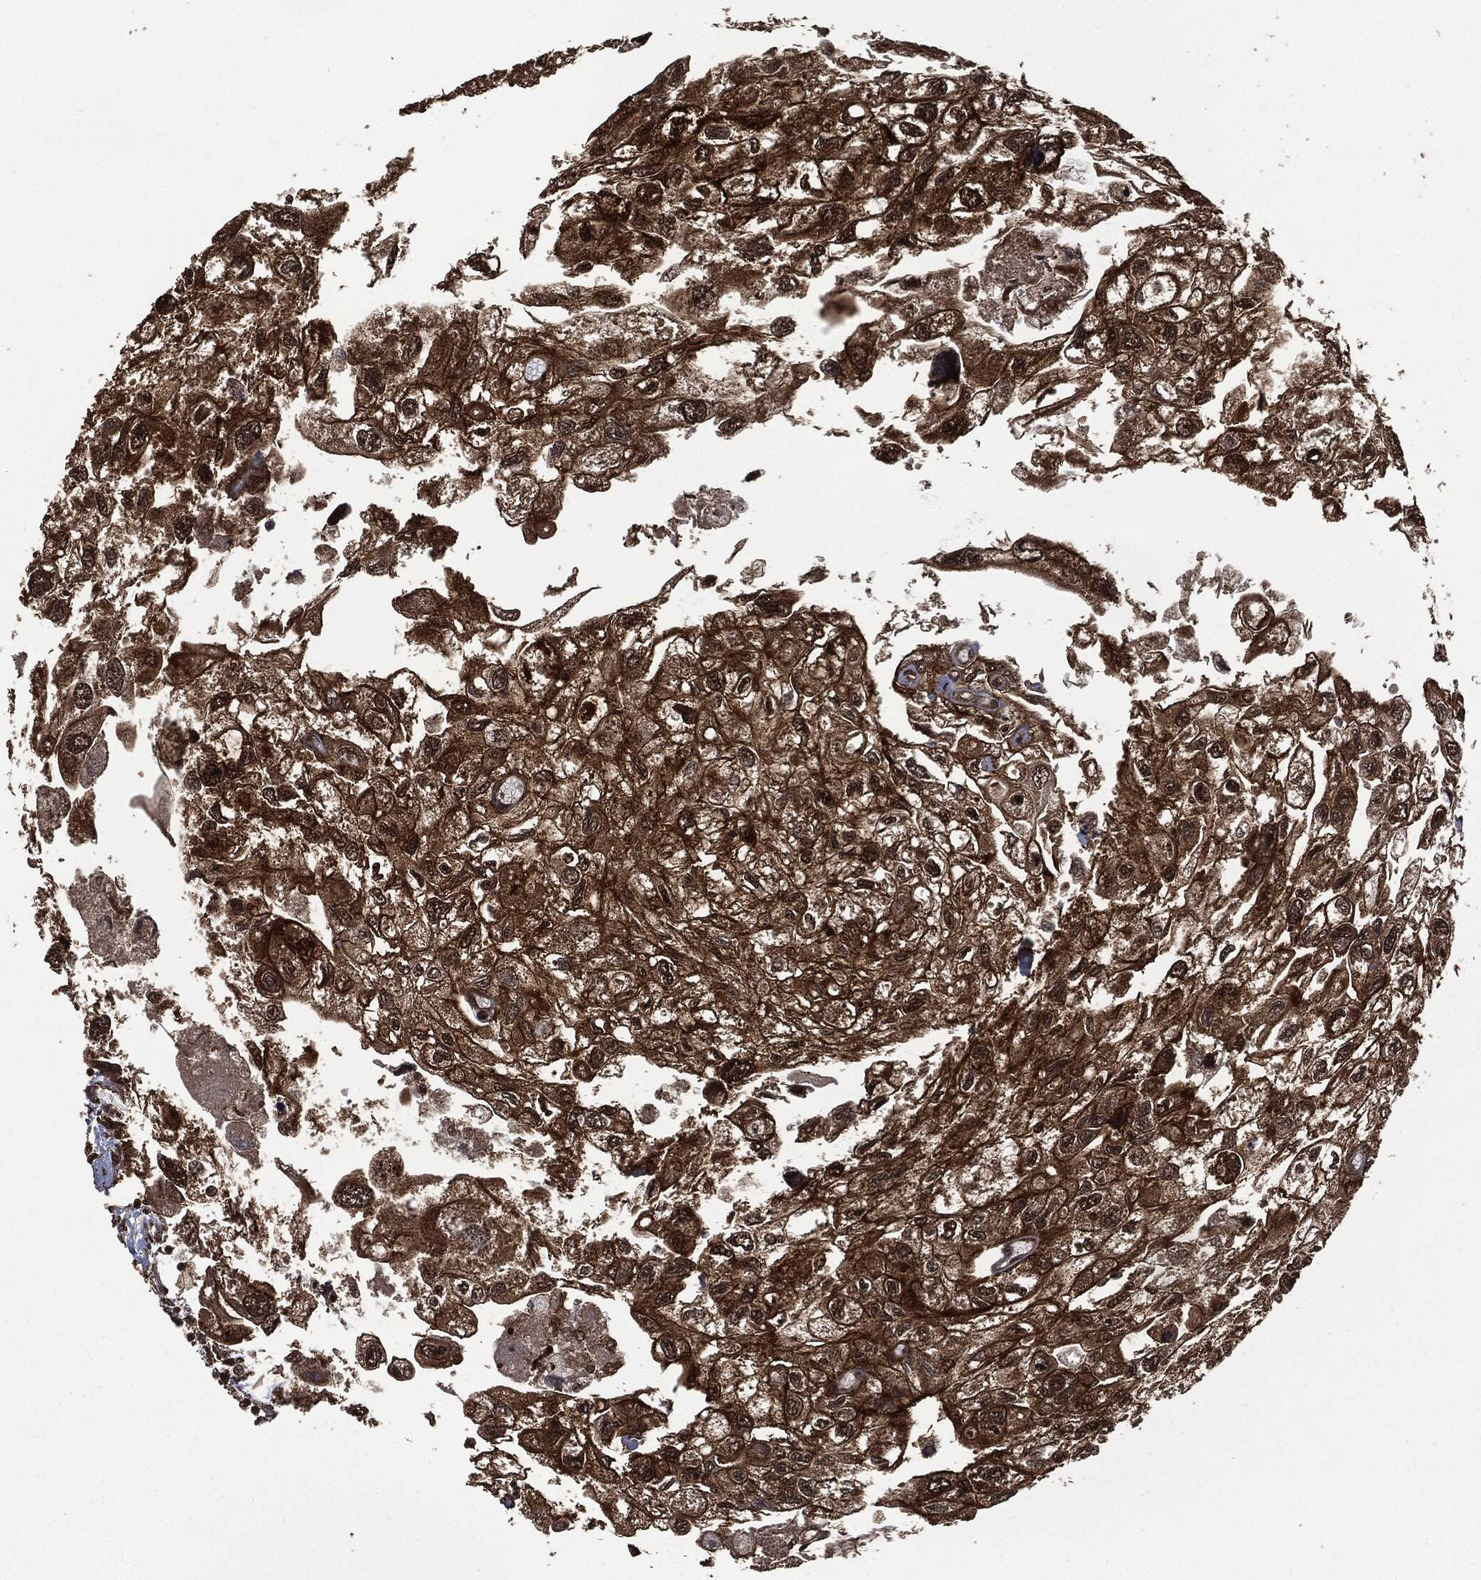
{"staining": {"intensity": "strong", "quantity": ">75%", "location": "cytoplasmic/membranous"}, "tissue": "urothelial cancer", "cell_type": "Tumor cells", "image_type": "cancer", "snomed": [{"axis": "morphology", "description": "Urothelial carcinoma, High grade"}, {"axis": "topography", "description": "Urinary bladder"}], "caption": "The micrograph displays staining of urothelial carcinoma (high-grade), revealing strong cytoplasmic/membranous protein staining (brown color) within tumor cells.", "gene": "HRAS", "patient": {"sex": "male", "age": 59}}